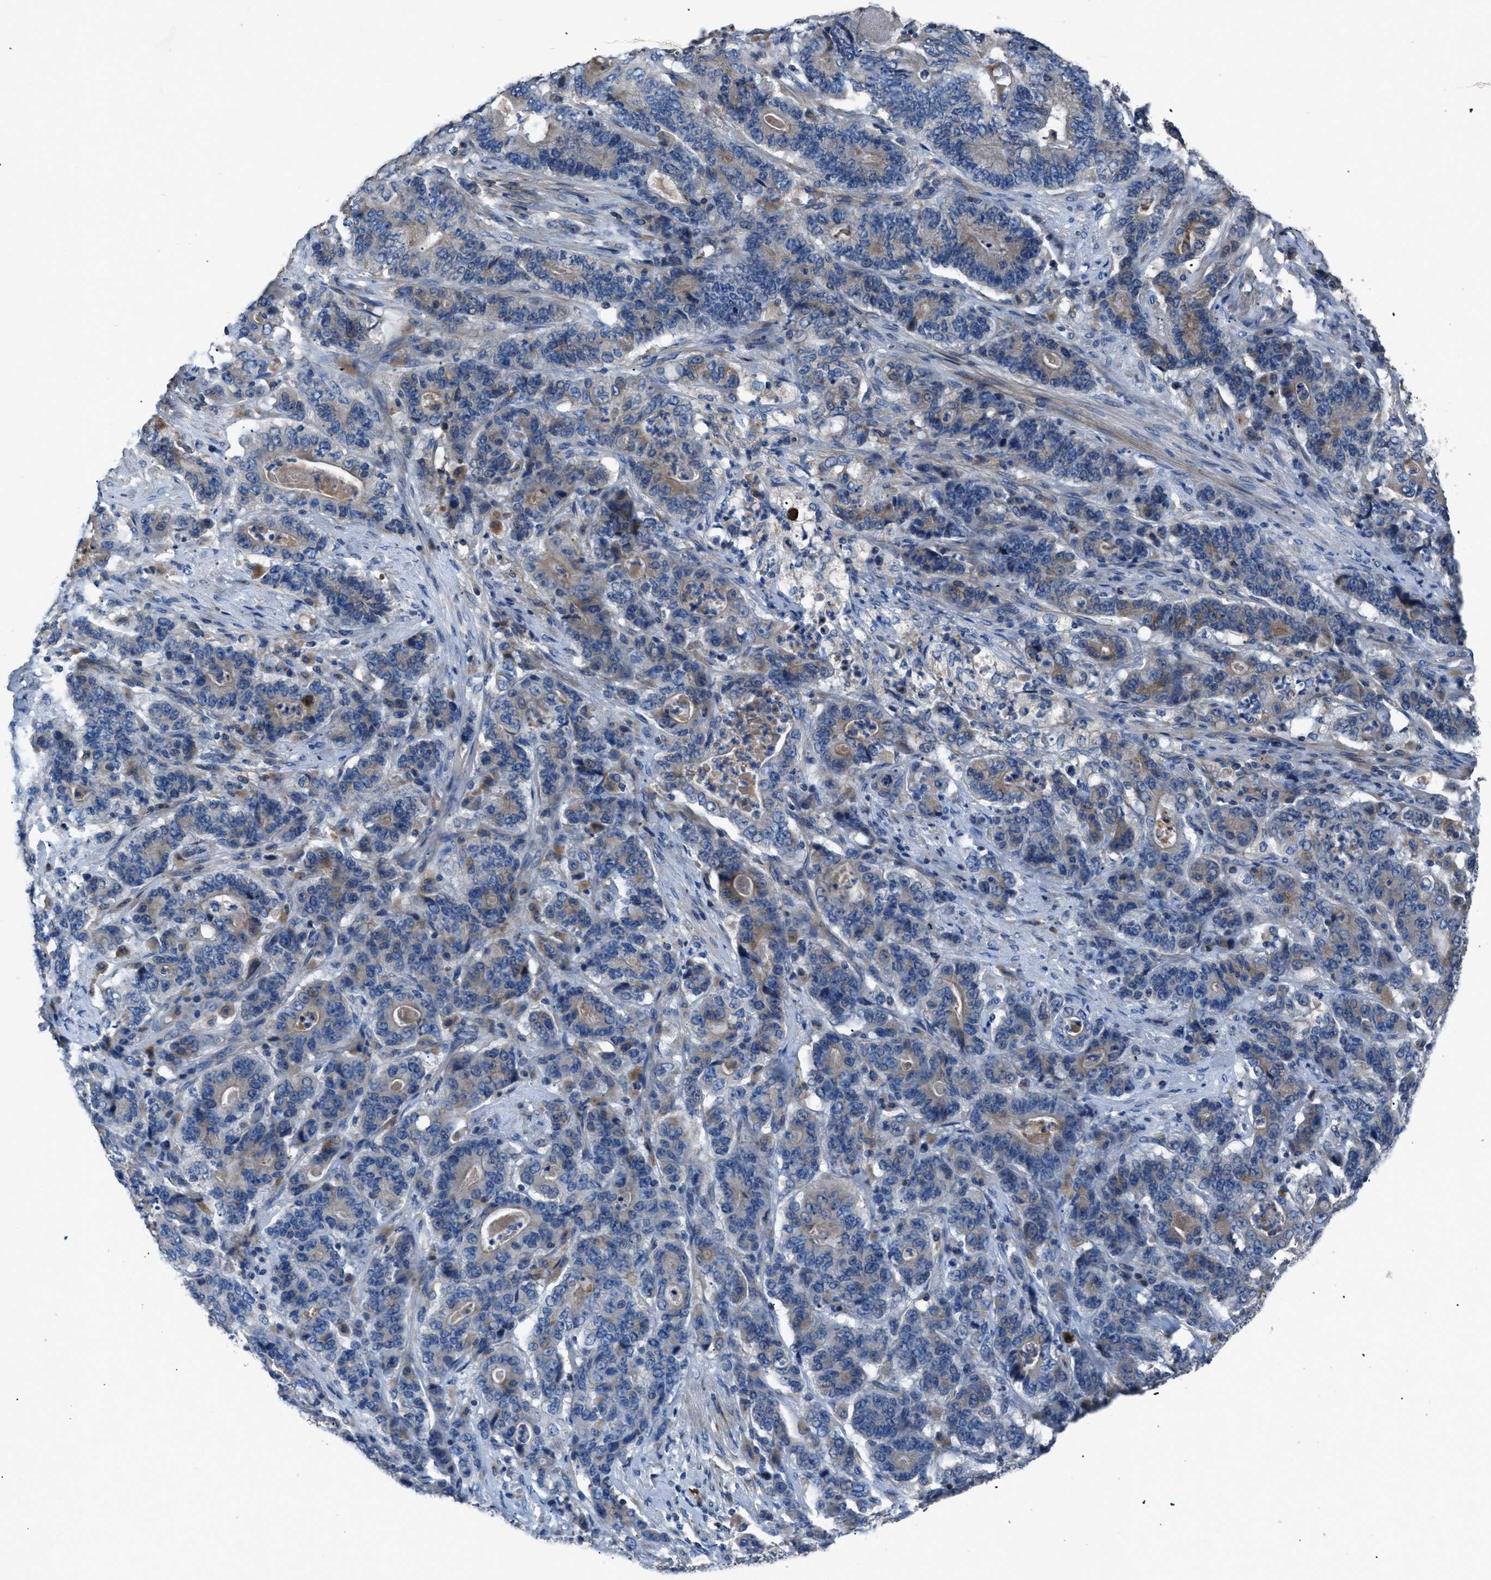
{"staining": {"intensity": "weak", "quantity": "25%-75%", "location": "cytoplasmic/membranous"}, "tissue": "stomach cancer", "cell_type": "Tumor cells", "image_type": "cancer", "snomed": [{"axis": "morphology", "description": "Adenocarcinoma, NOS"}, {"axis": "topography", "description": "Stomach"}], "caption": "About 25%-75% of tumor cells in human stomach adenocarcinoma display weak cytoplasmic/membranous protein expression as visualized by brown immunohistochemical staining.", "gene": "SGCZ", "patient": {"sex": "female", "age": 73}}